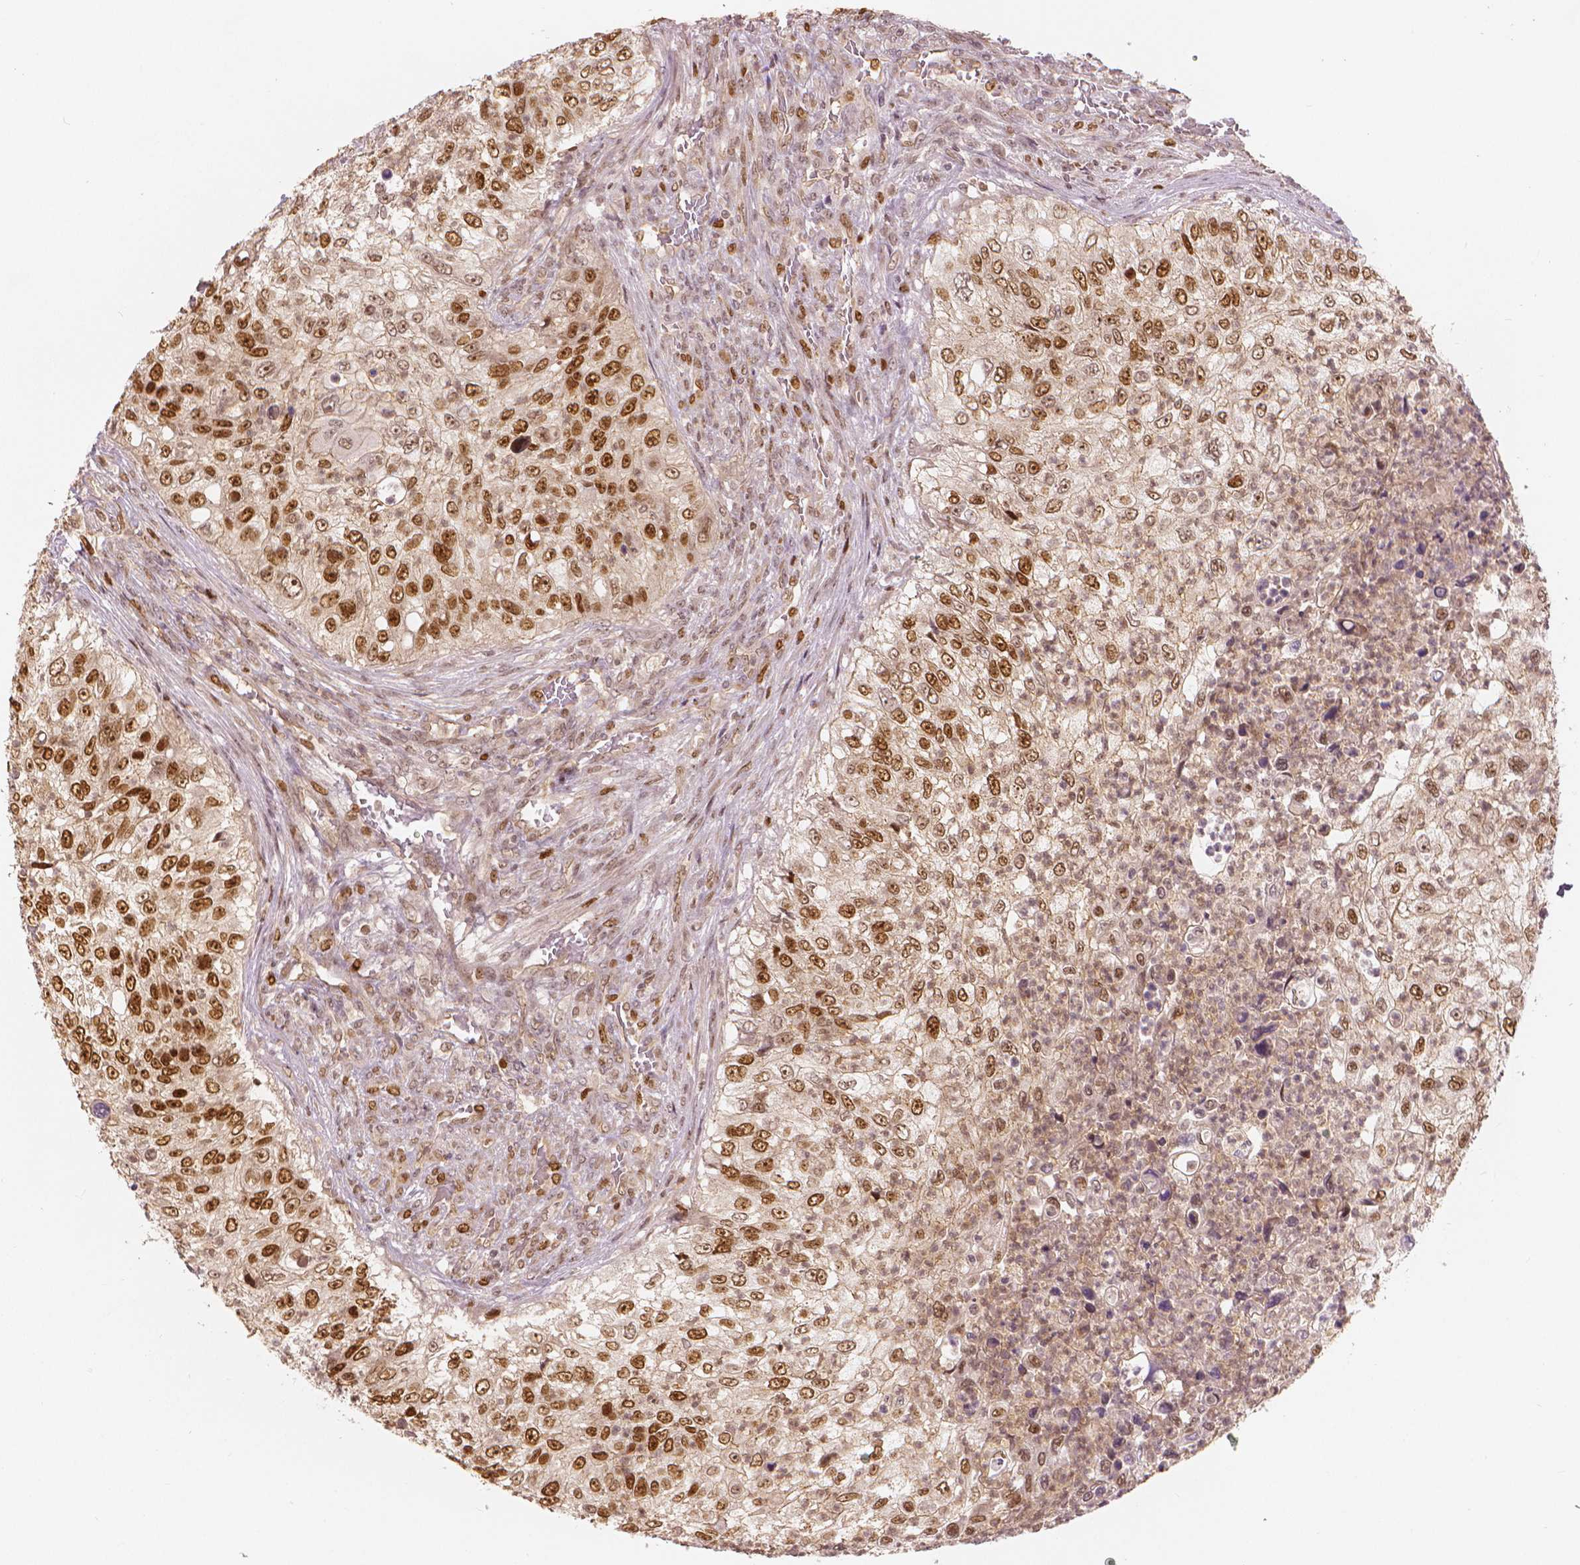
{"staining": {"intensity": "moderate", "quantity": ">75%", "location": "nuclear"}, "tissue": "urothelial cancer", "cell_type": "Tumor cells", "image_type": "cancer", "snomed": [{"axis": "morphology", "description": "Urothelial carcinoma, High grade"}, {"axis": "topography", "description": "Urinary bladder"}], "caption": "Approximately >75% of tumor cells in urothelial cancer exhibit moderate nuclear protein expression as visualized by brown immunohistochemical staining.", "gene": "NSD2", "patient": {"sex": "female", "age": 60}}